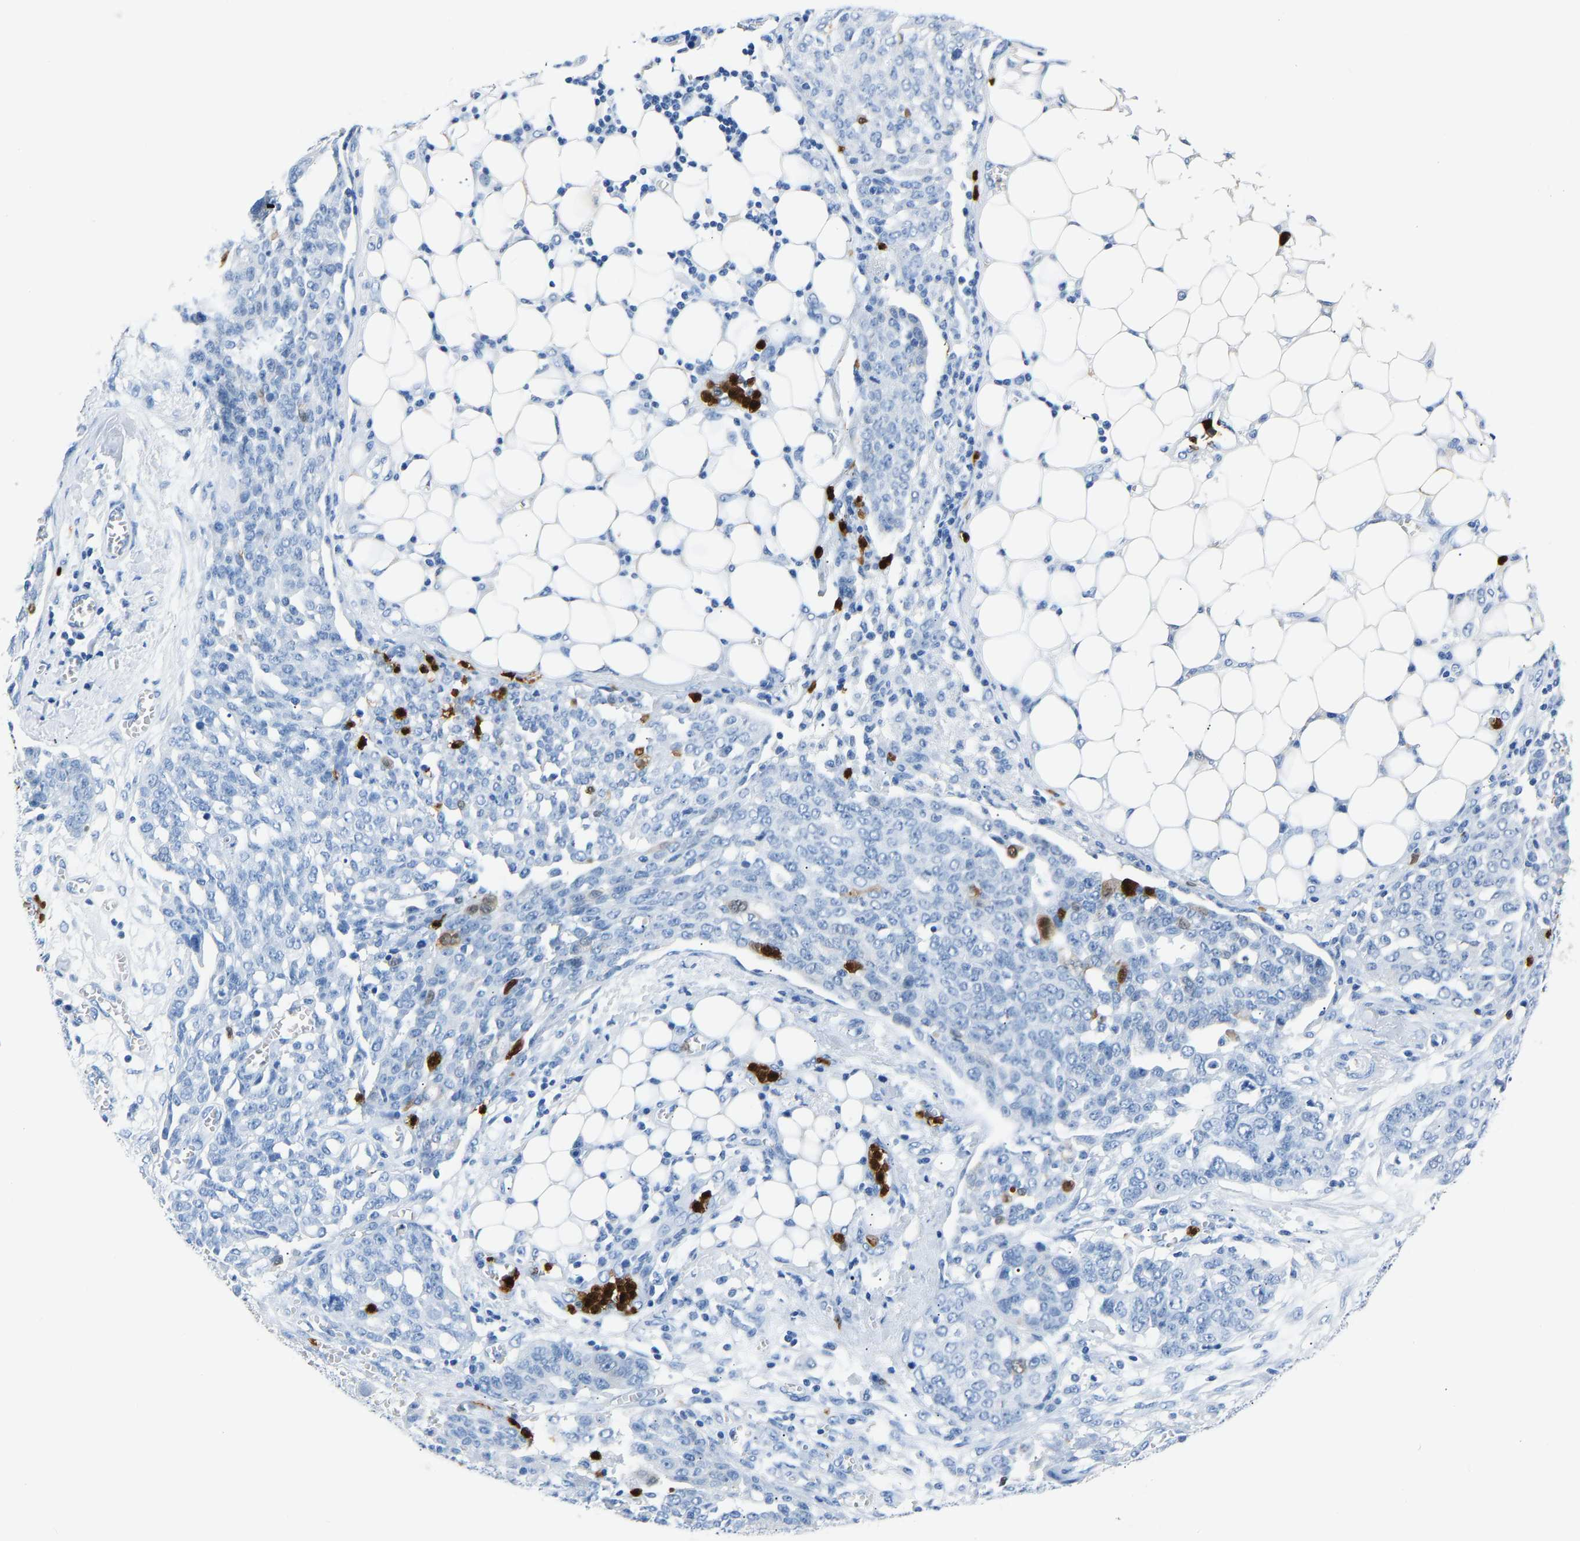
{"staining": {"intensity": "negative", "quantity": "none", "location": "none"}, "tissue": "ovarian cancer", "cell_type": "Tumor cells", "image_type": "cancer", "snomed": [{"axis": "morphology", "description": "Cystadenocarcinoma, serous, NOS"}, {"axis": "topography", "description": "Soft tissue"}, {"axis": "topography", "description": "Ovary"}], "caption": "Immunohistochemistry (IHC) micrograph of human ovarian cancer stained for a protein (brown), which exhibits no positivity in tumor cells.", "gene": "S100P", "patient": {"sex": "female", "age": 57}}